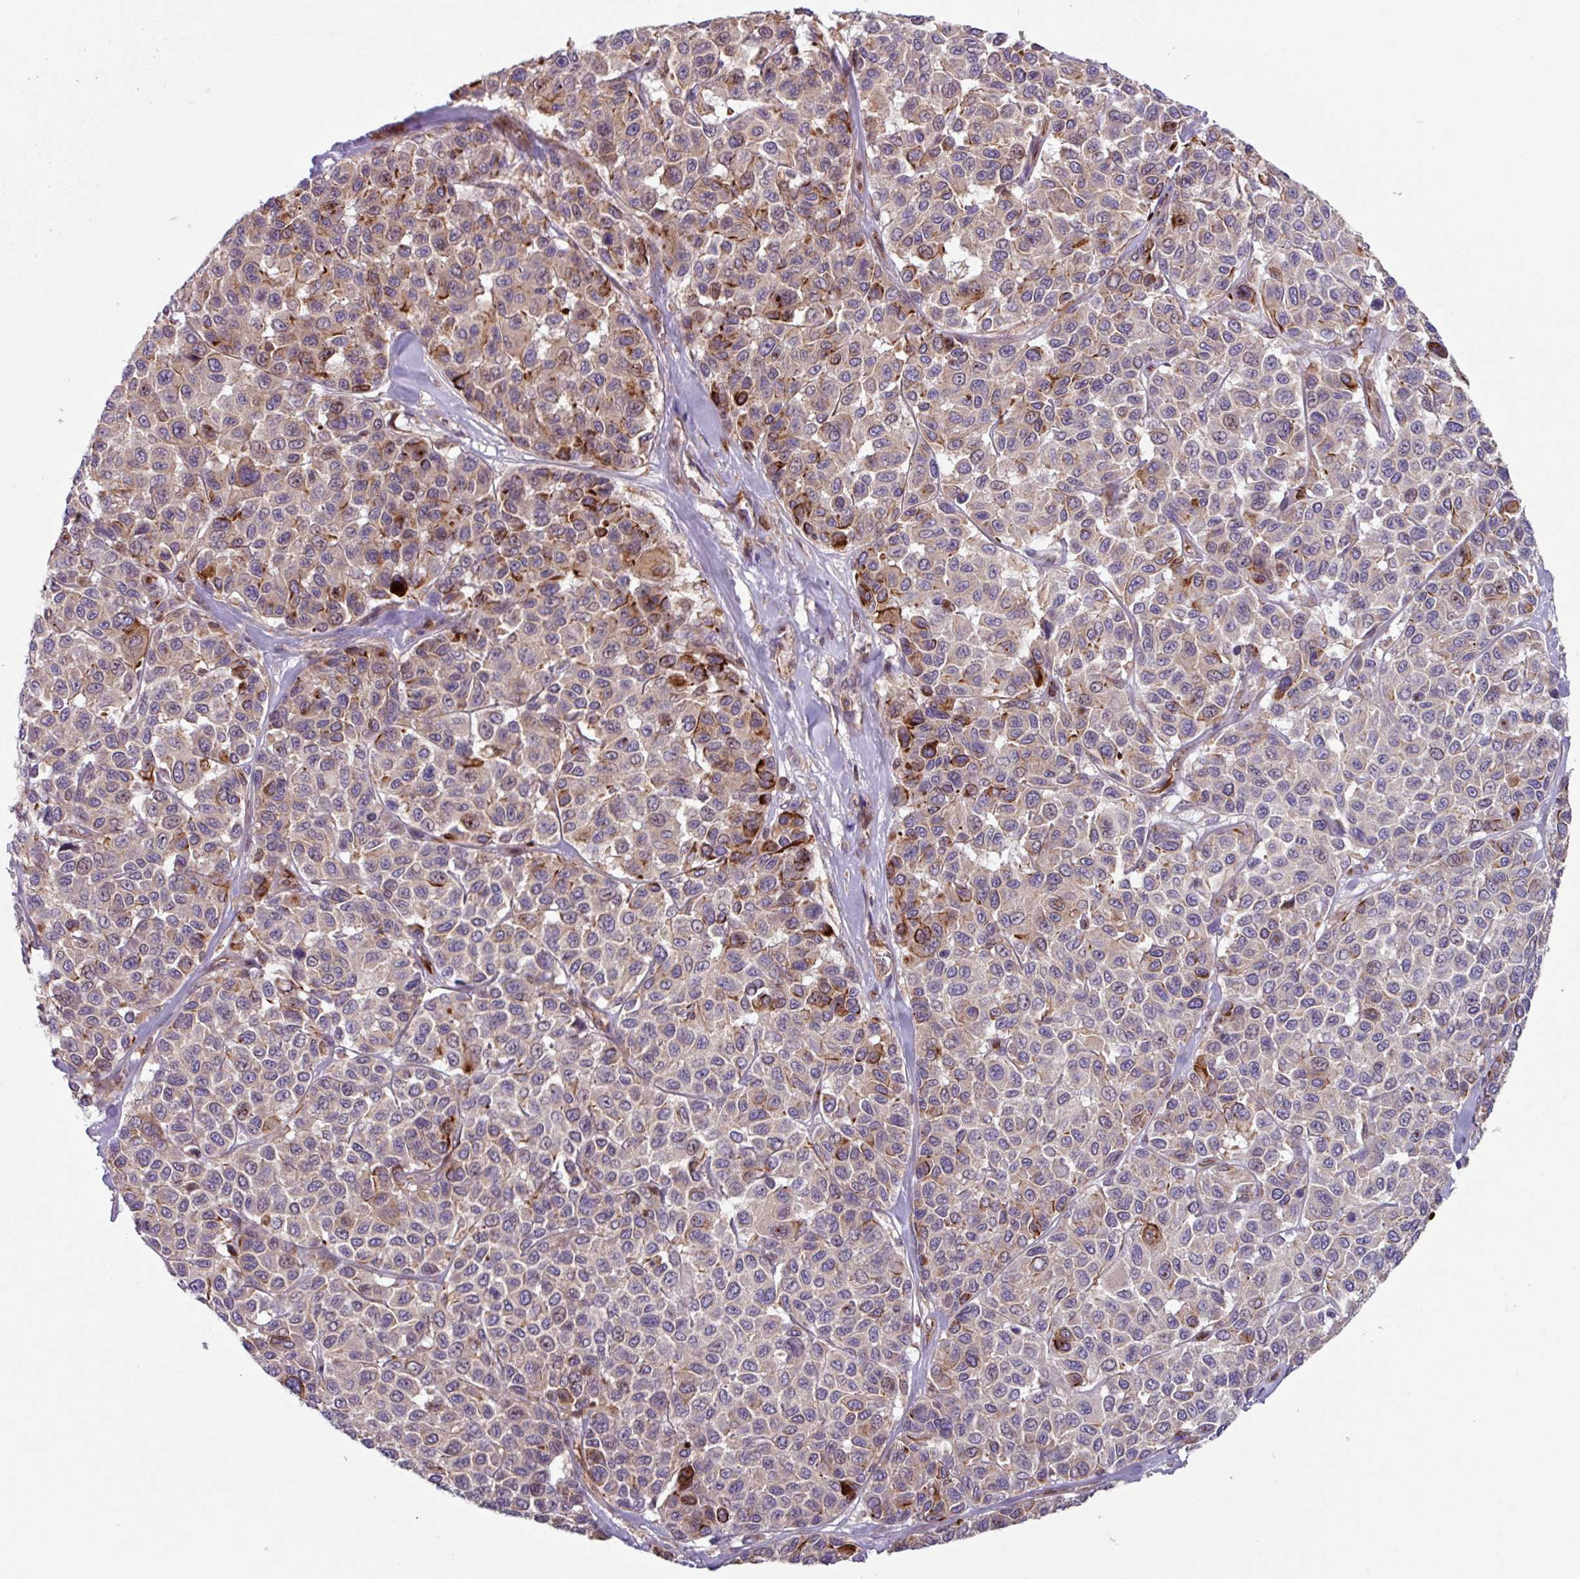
{"staining": {"intensity": "strong", "quantity": "<25%", "location": "cytoplasmic/membranous"}, "tissue": "melanoma", "cell_type": "Tumor cells", "image_type": "cancer", "snomed": [{"axis": "morphology", "description": "Malignant melanoma, NOS"}, {"axis": "topography", "description": "Skin"}], "caption": "Protein analysis of malignant melanoma tissue displays strong cytoplasmic/membranous positivity in approximately <25% of tumor cells.", "gene": "PLEKHD1", "patient": {"sex": "female", "age": 66}}